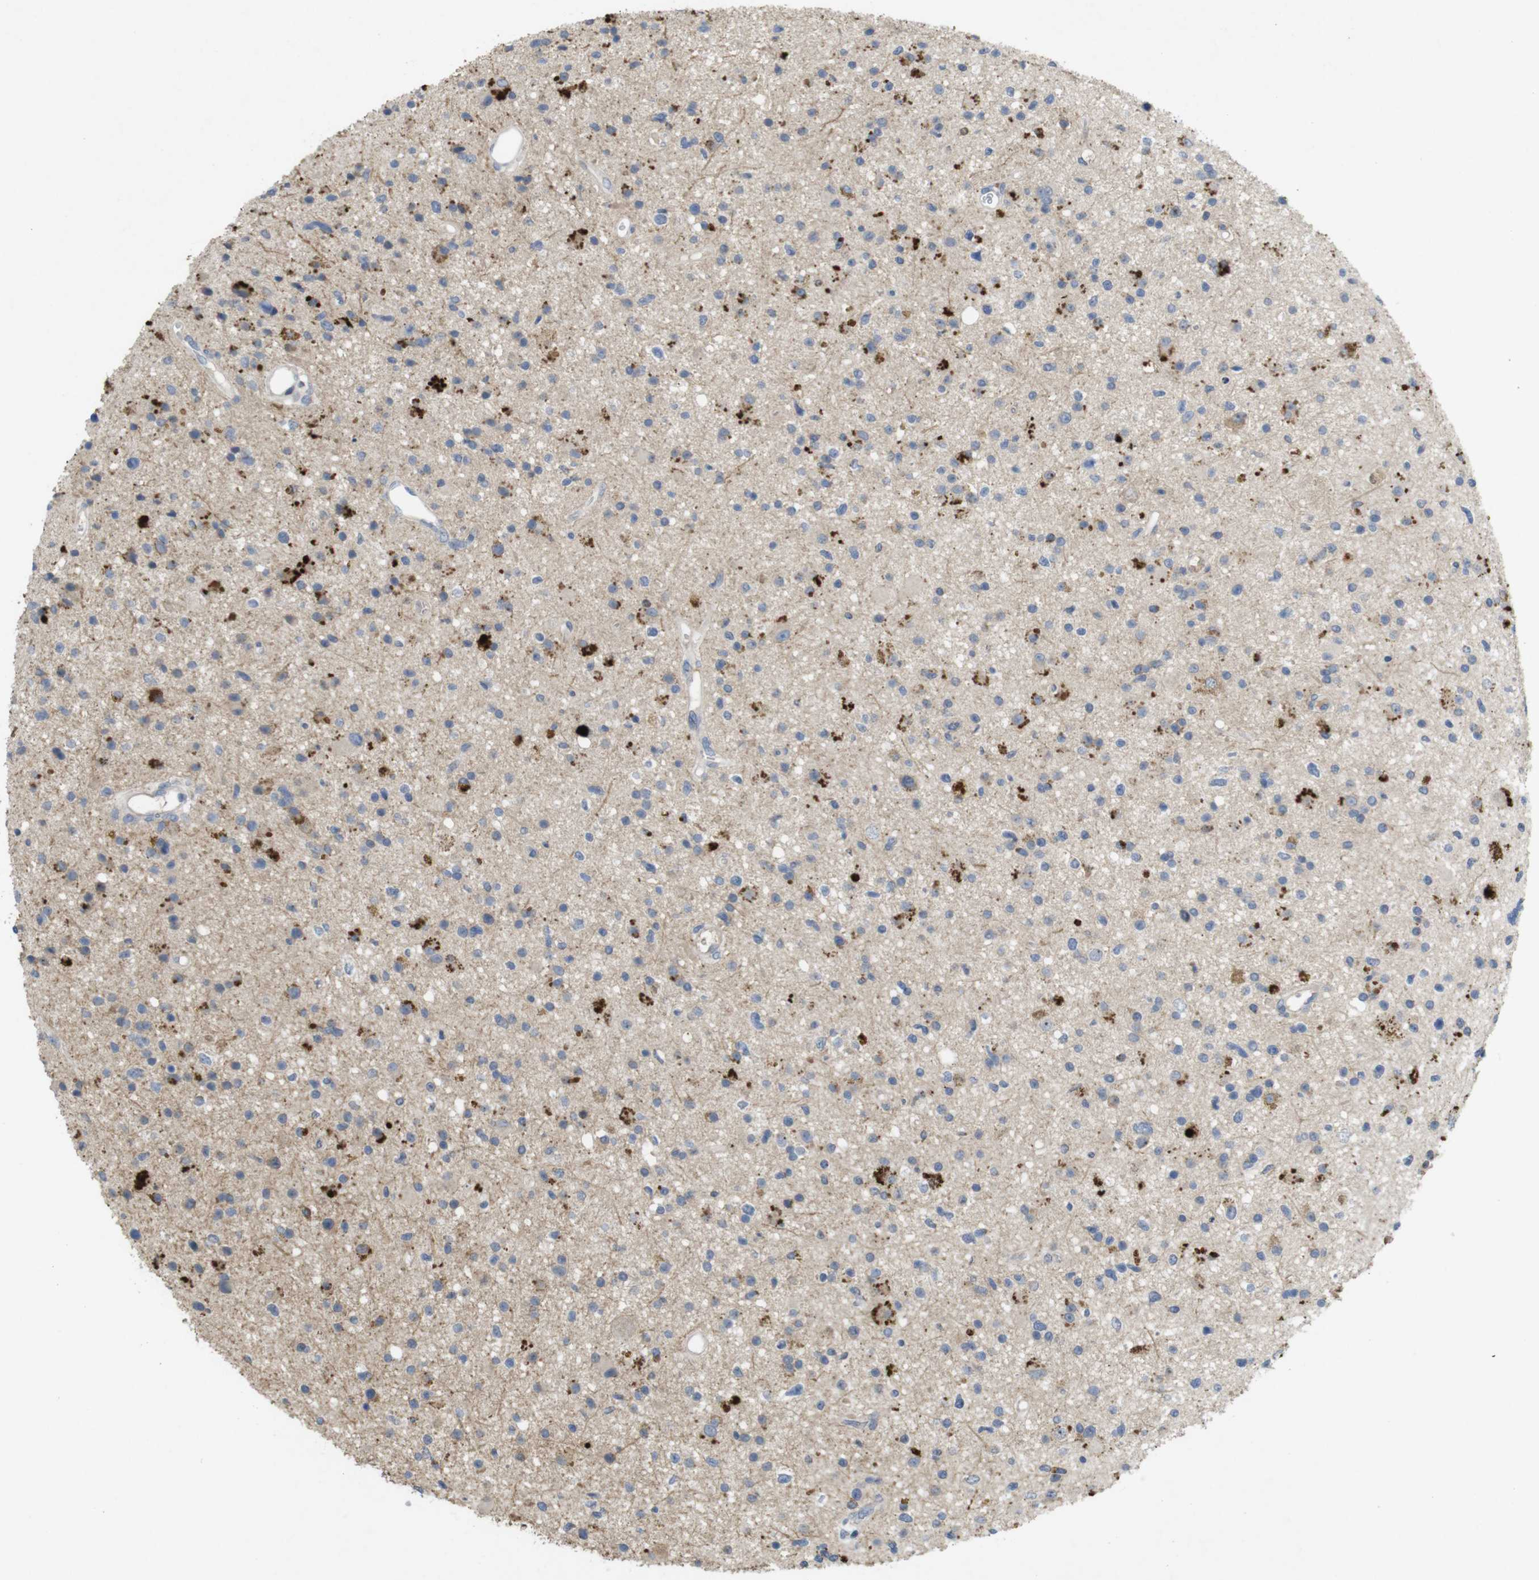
{"staining": {"intensity": "moderate", "quantity": "<25%", "location": "cytoplasmic/membranous"}, "tissue": "glioma", "cell_type": "Tumor cells", "image_type": "cancer", "snomed": [{"axis": "morphology", "description": "Glioma, malignant, High grade"}, {"axis": "topography", "description": "Brain"}], "caption": "Immunohistochemical staining of high-grade glioma (malignant) displays low levels of moderate cytoplasmic/membranous expression in about <25% of tumor cells.", "gene": "TSPAN14", "patient": {"sex": "male", "age": 33}}